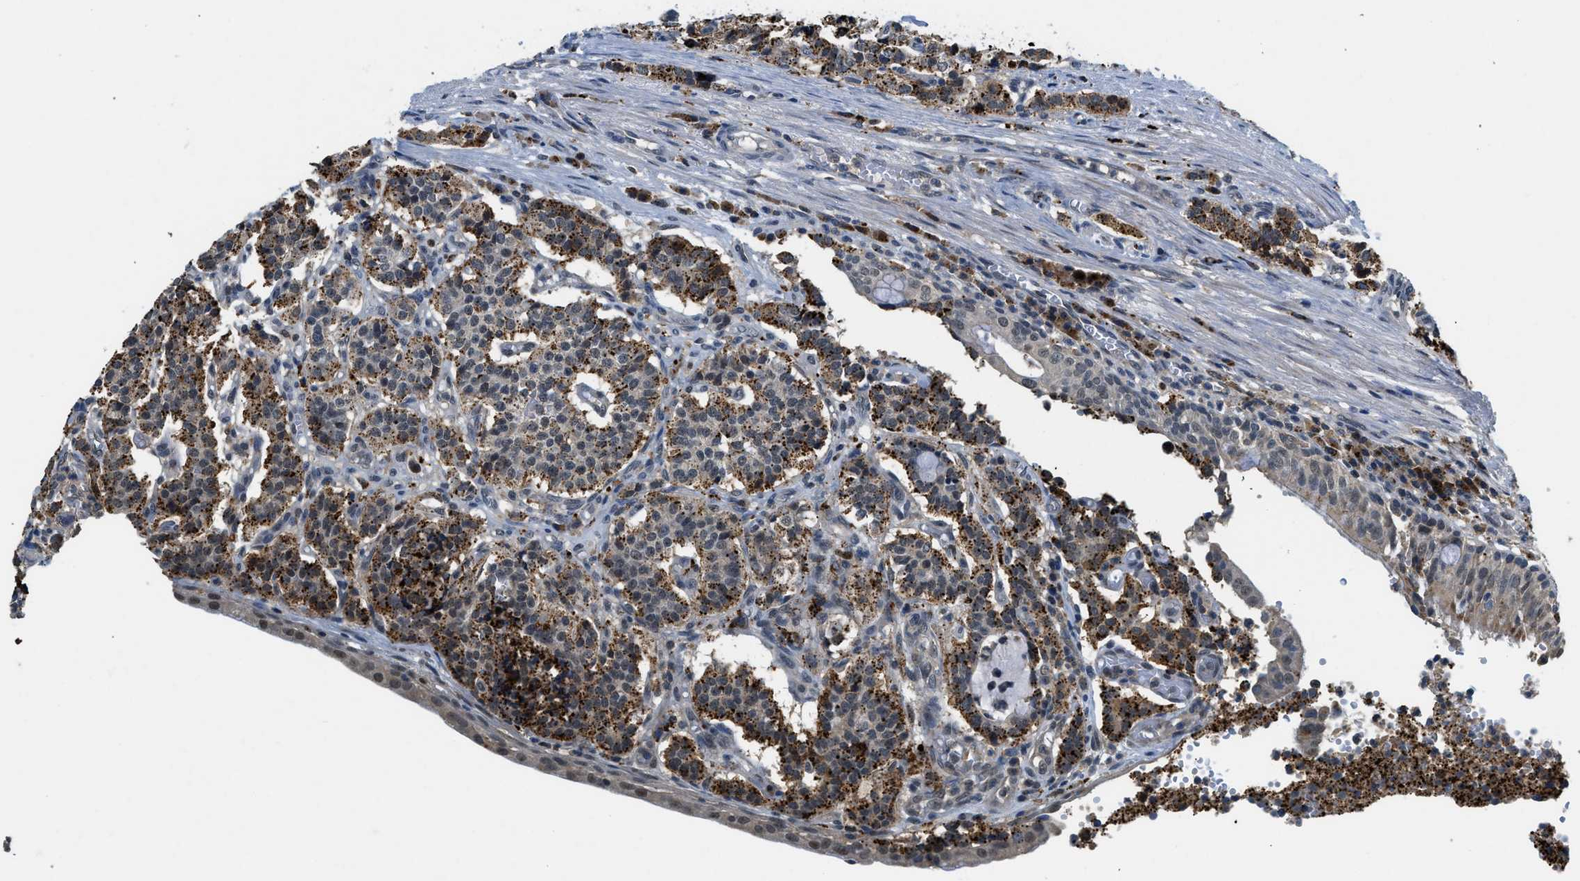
{"staining": {"intensity": "moderate", "quantity": "25%-75%", "location": "cytoplasmic/membranous"}, "tissue": "carcinoid", "cell_type": "Tumor cells", "image_type": "cancer", "snomed": [{"axis": "morphology", "description": "Carcinoid, malignant, NOS"}, {"axis": "topography", "description": "Lung"}], "caption": "The micrograph exhibits immunohistochemical staining of carcinoid. There is moderate cytoplasmic/membranous staining is identified in approximately 25%-75% of tumor cells.", "gene": "SLC15A4", "patient": {"sex": "male", "age": 30}}